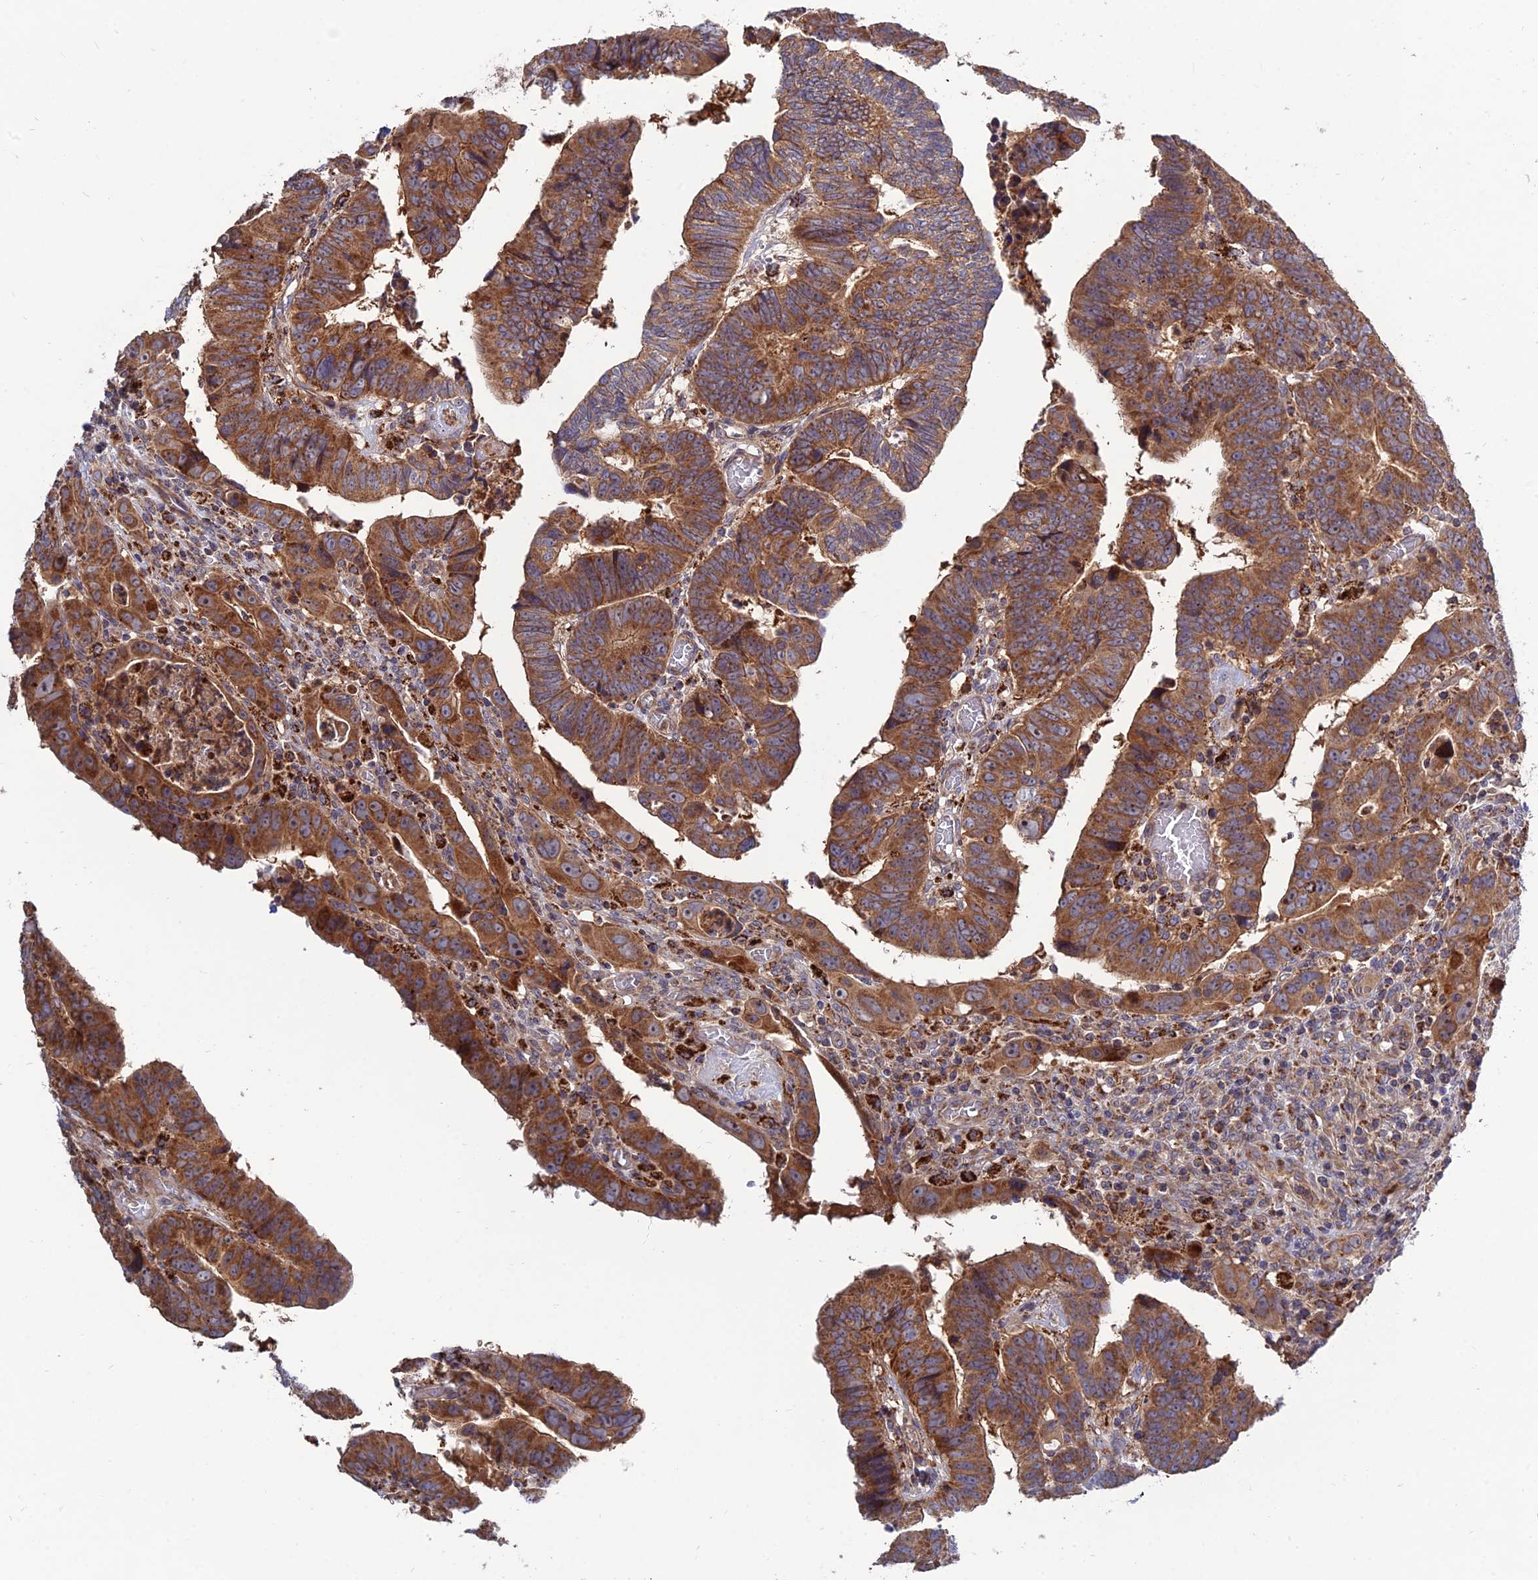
{"staining": {"intensity": "strong", "quantity": ">75%", "location": "cytoplasmic/membranous"}, "tissue": "colorectal cancer", "cell_type": "Tumor cells", "image_type": "cancer", "snomed": [{"axis": "morphology", "description": "Normal tissue, NOS"}, {"axis": "morphology", "description": "Adenocarcinoma, NOS"}, {"axis": "topography", "description": "Rectum"}], "caption": "Immunohistochemistry histopathology image of human adenocarcinoma (colorectal) stained for a protein (brown), which demonstrates high levels of strong cytoplasmic/membranous staining in about >75% of tumor cells.", "gene": "RIC8B", "patient": {"sex": "female", "age": 65}}